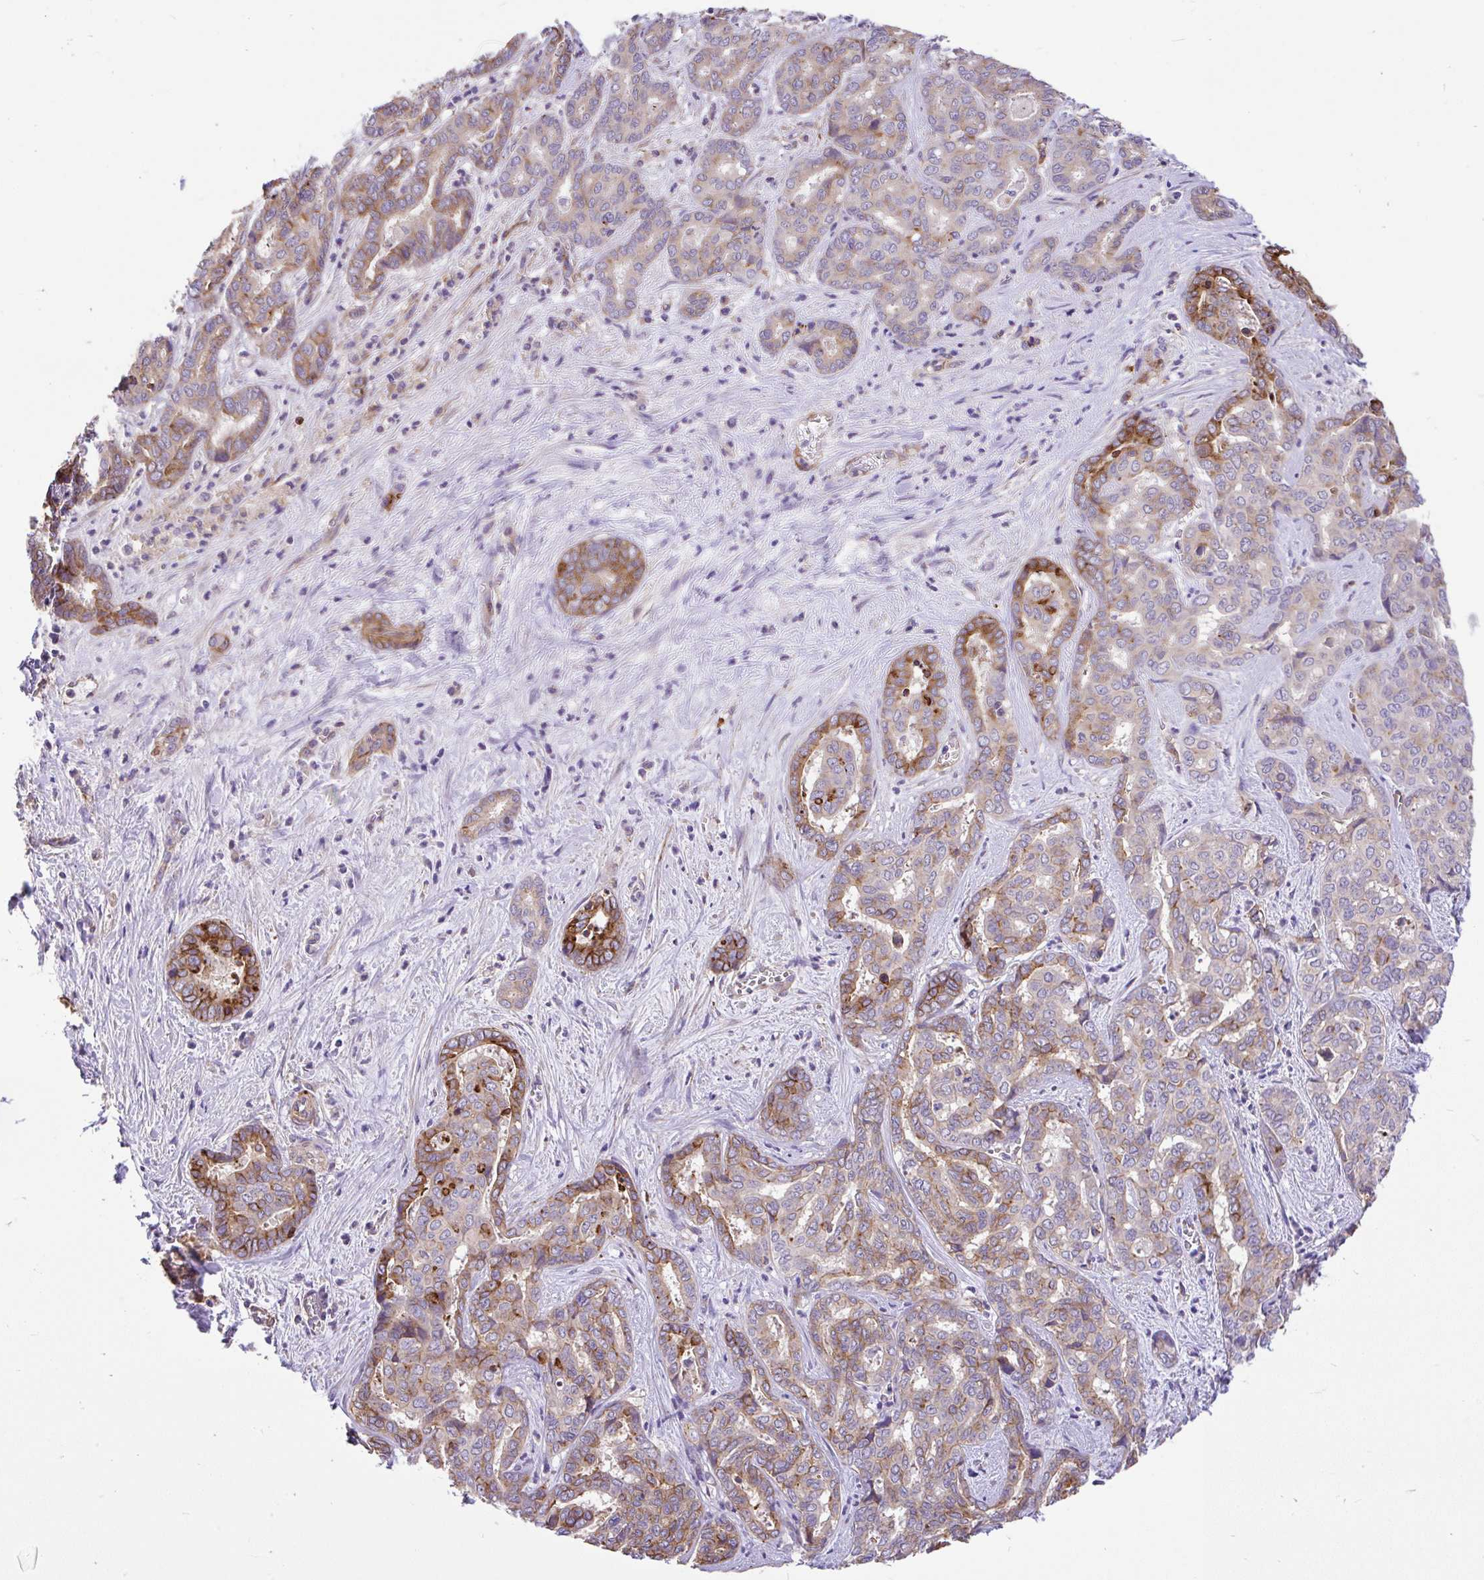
{"staining": {"intensity": "moderate", "quantity": "25%-75%", "location": "cytoplasmic/membranous"}, "tissue": "liver cancer", "cell_type": "Tumor cells", "image_type": "cancer", "snomed": [{"axis": "morphology", "description": "Cholangiocarcinoma"}, {"axis": "topography", "description": "Liver"}], "caption": "Liver cancer stained with immunohistochemistry reveals moderate cytoplasmic/membranous expression in about 25%-75% of tumor cells. The staining was performed using DAB, with brown indicating positive protein expression. Nuclei are stained blue with hematoxylin.", "gene": "PTPRK", "patient": {"sex": "female", "age": 64}}